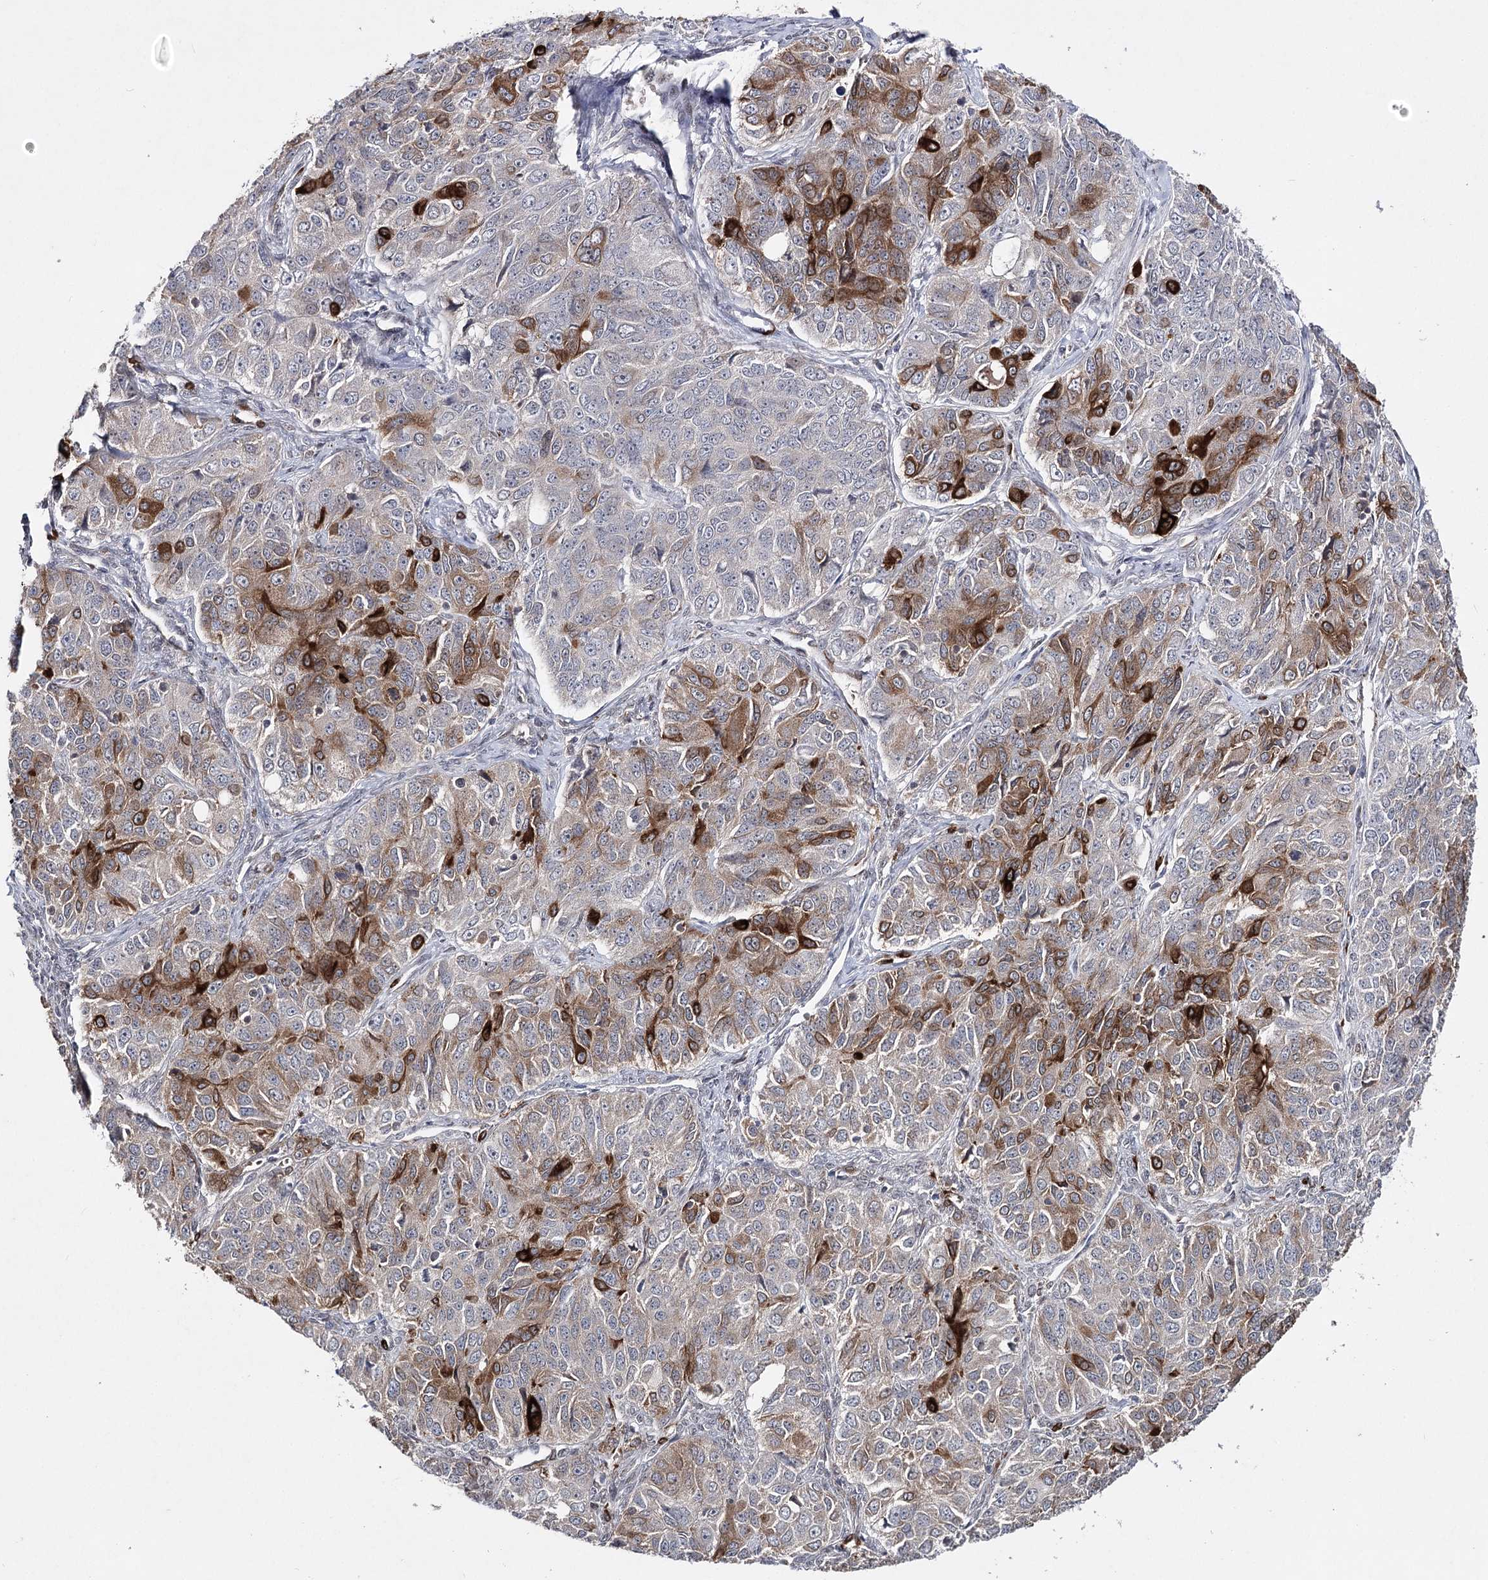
{"staining": {"intensity": "strong", "quantity": "25%-75%", "location": "cytoplasmic/membranous"}, "tissue": "ovarian cancer", "cell_type": "Tumor cells", "image_type": "cancer", "snomed": [{"axis": "morphology", "description": "Carcinoma, endometroid"}, {"axis": "topography", "description": "Ovary"}], "caption": "Strong cytoplasmic/membranous staining for a protein is appreciated in about 25%-75% of tumor cells of endometroid carcinoma (ovarian) using immunohistochemistry.", "gene": "HSD11B2", "patient": {"sex": "female", "age": 51}}